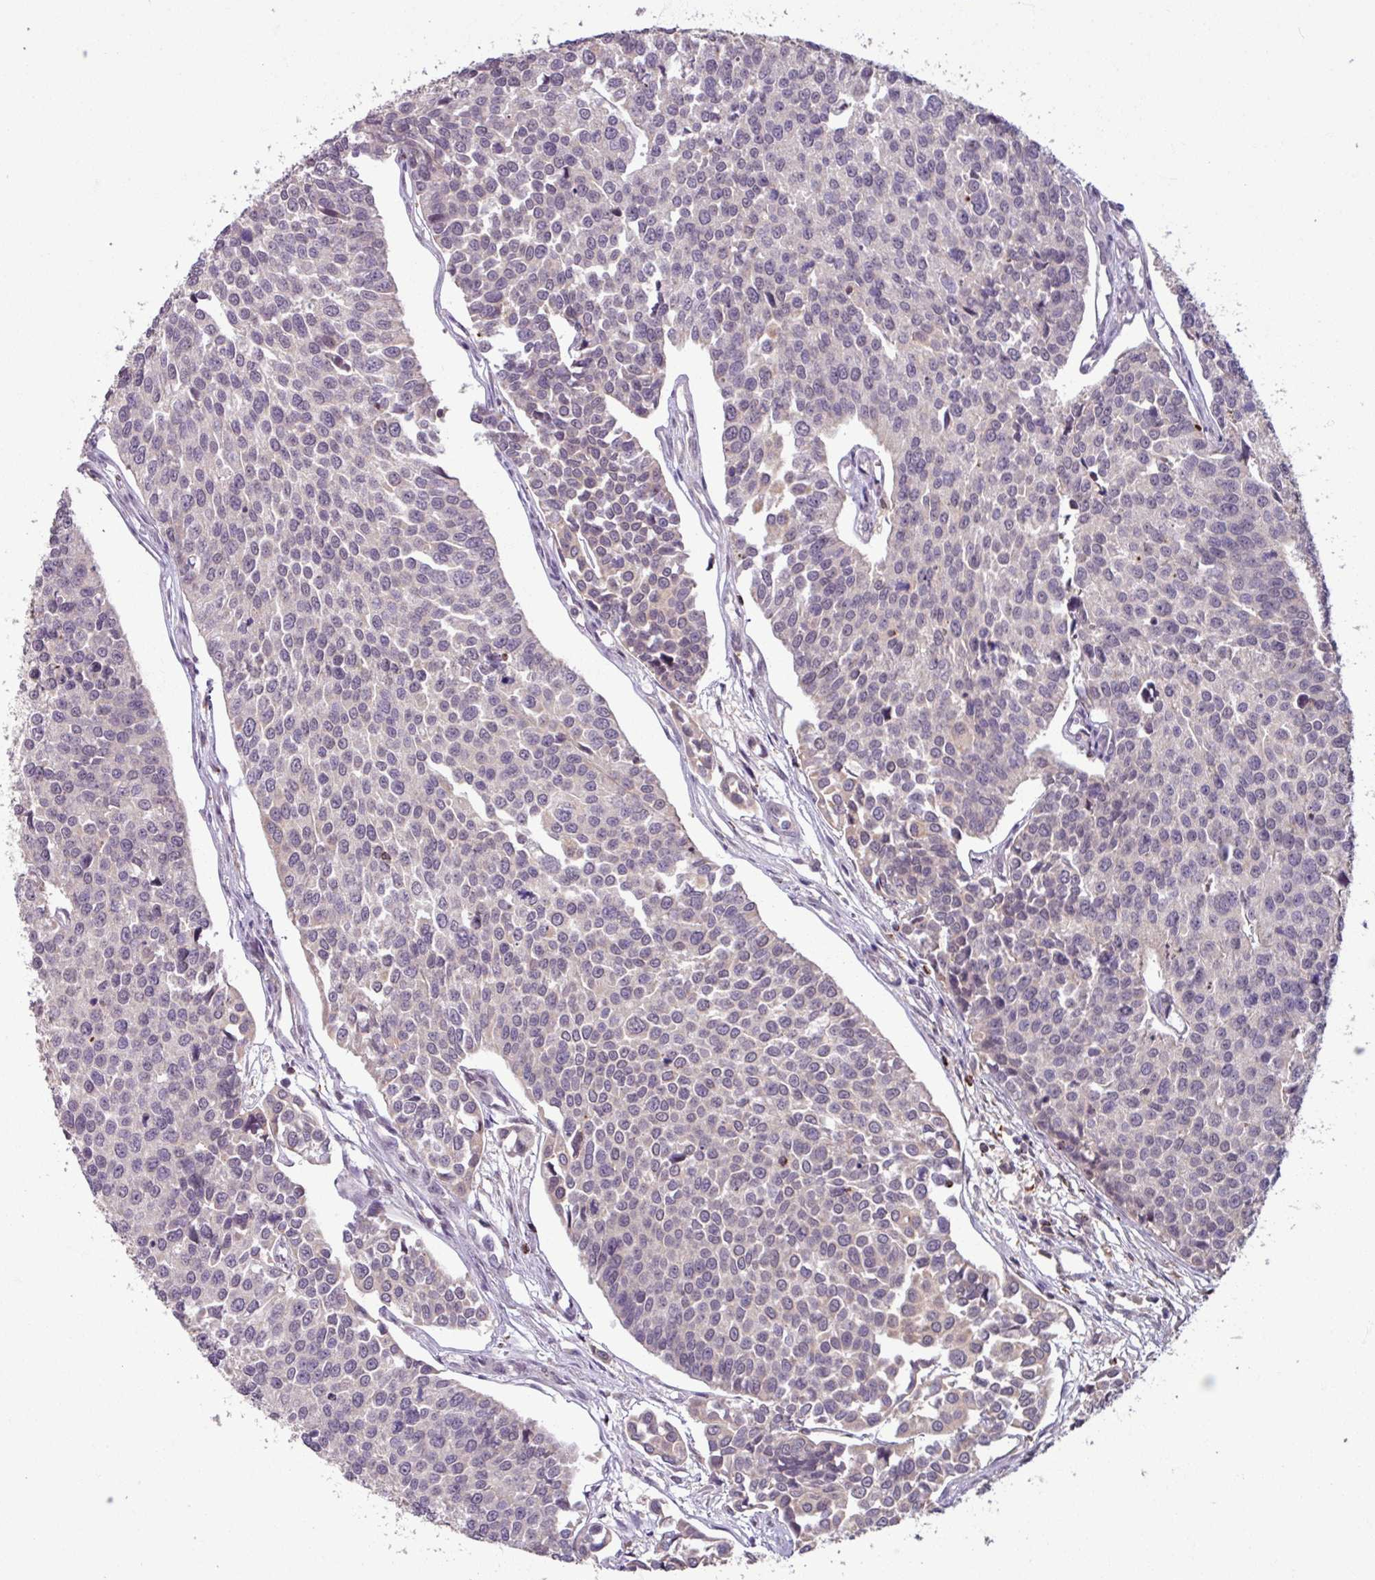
{"staining": {"intensity": "weak", "quantity": "<25%", "location": "nuclear"}, "tissue": "urothelial cancer", "cell_type": "Tumor cells", "image_type": "cancer", "snomed": [{"axis": "morphology", "description": "Urothelial carcinoma, Low grade"}, {"axis": "topography", "description": "Urinary bladder"}], "caption": "Immunohistochemistry (IHC) photomicrograph of neoplastic tissue: human low-grade urothelial carcinoma stained with DAB demonstrates no significant protein expression in tumor cells.", "gene": "OR6B1", "patient": {"sex": "female", "age": 78}}